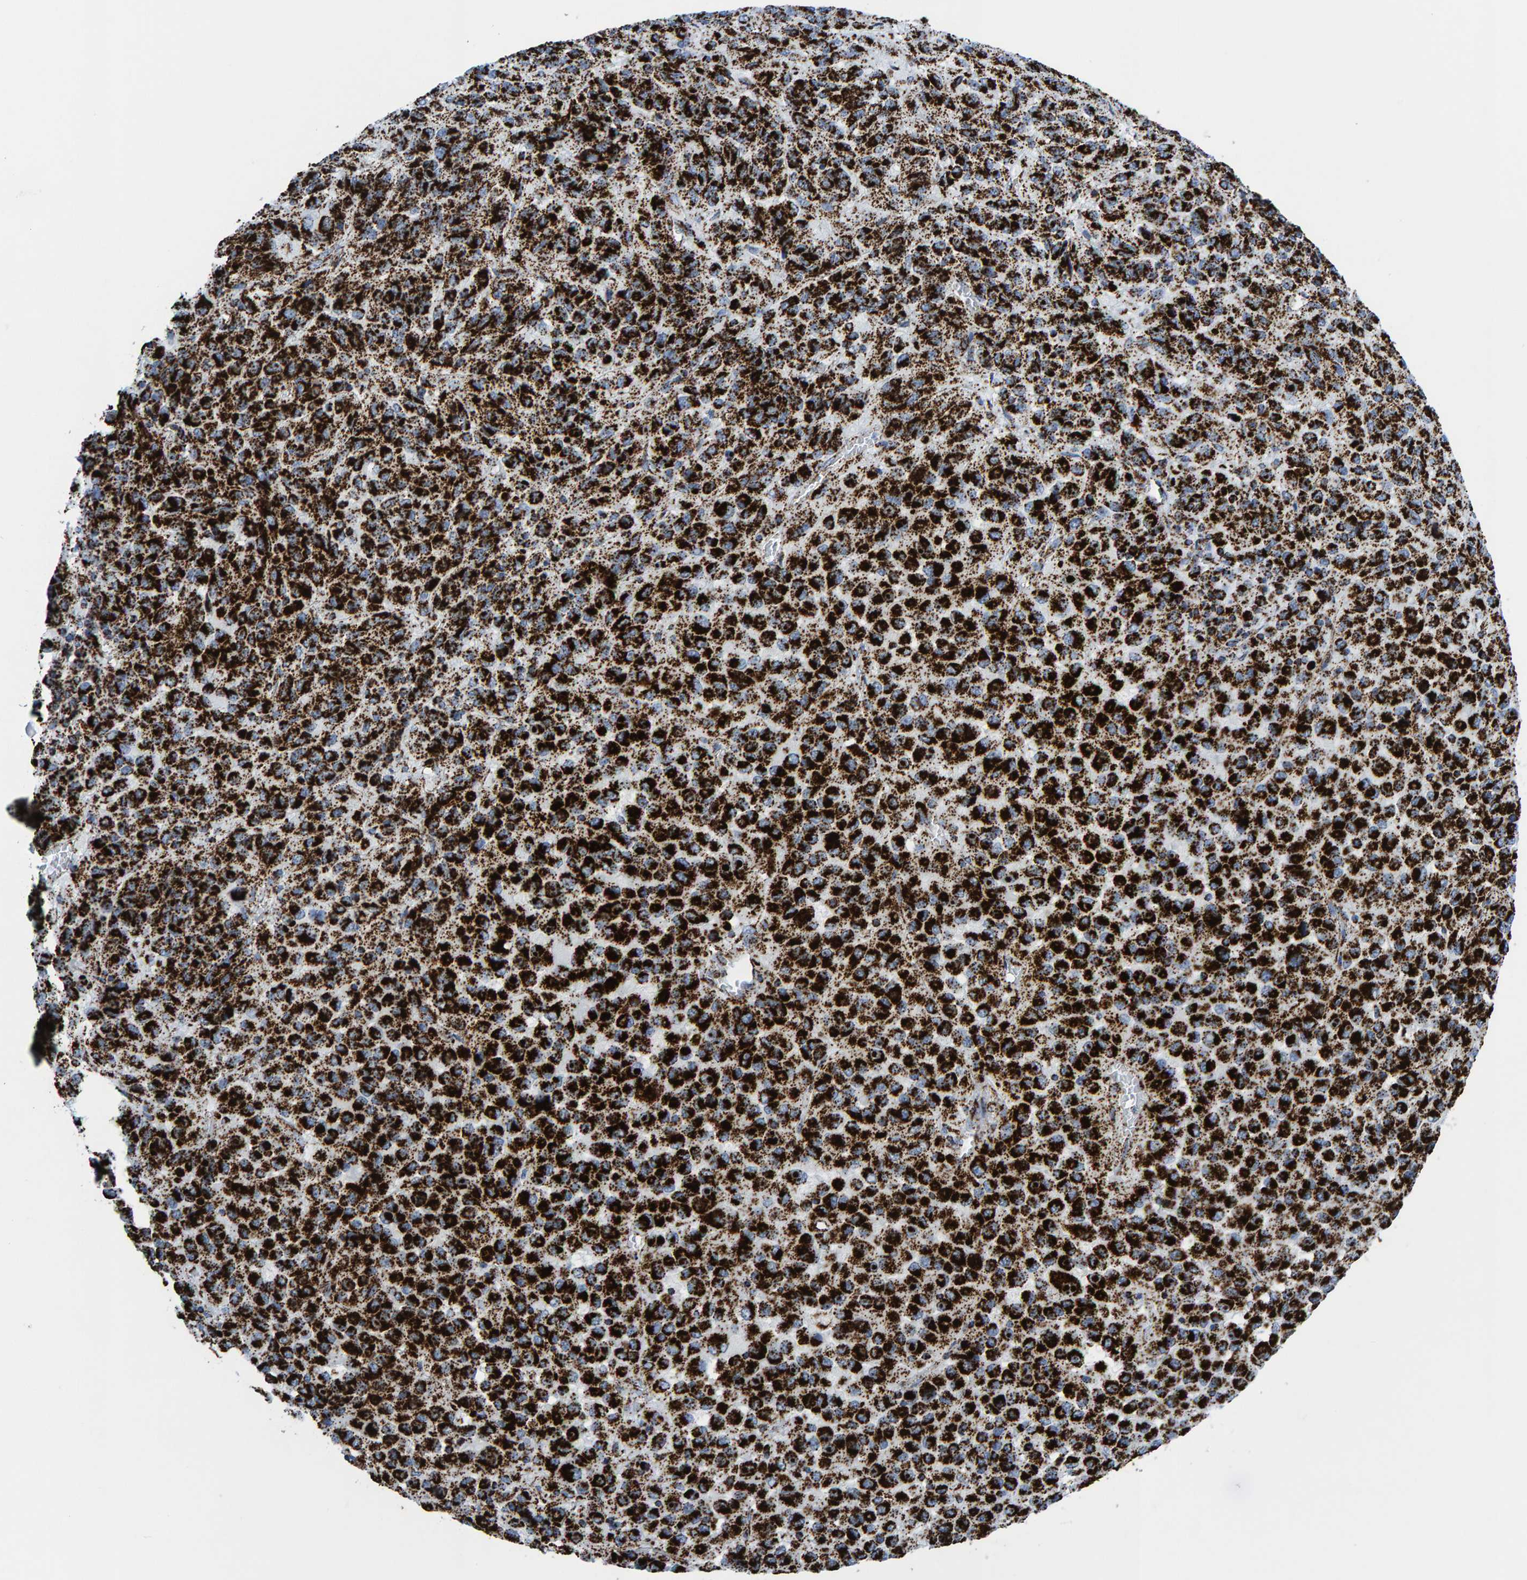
{"staining": {"intensity": "strong", "quantity": ">75%", "location": "cytoplasmic/membranous"}, "tissue": "melanoma", "cell_type": "Tumor cells", "image_type": "cancer", "snomed": [{"axis": "morphology", "description": "Malignant melanoma, Metastatic site"}, {"axis": "topography", "description": "Lung"}], "caption": "The image demonstrates staining of melanoma, revealing strong cytoplasmic/membranous protein expression (brown color) within tumor cells. (DAB (3,3'-diaminobenzidine) = brown stain, brightfield microscopy at high magnification).", "gene": "ENSG00000262660", "patient": {"sex": "male", "age": 64}}